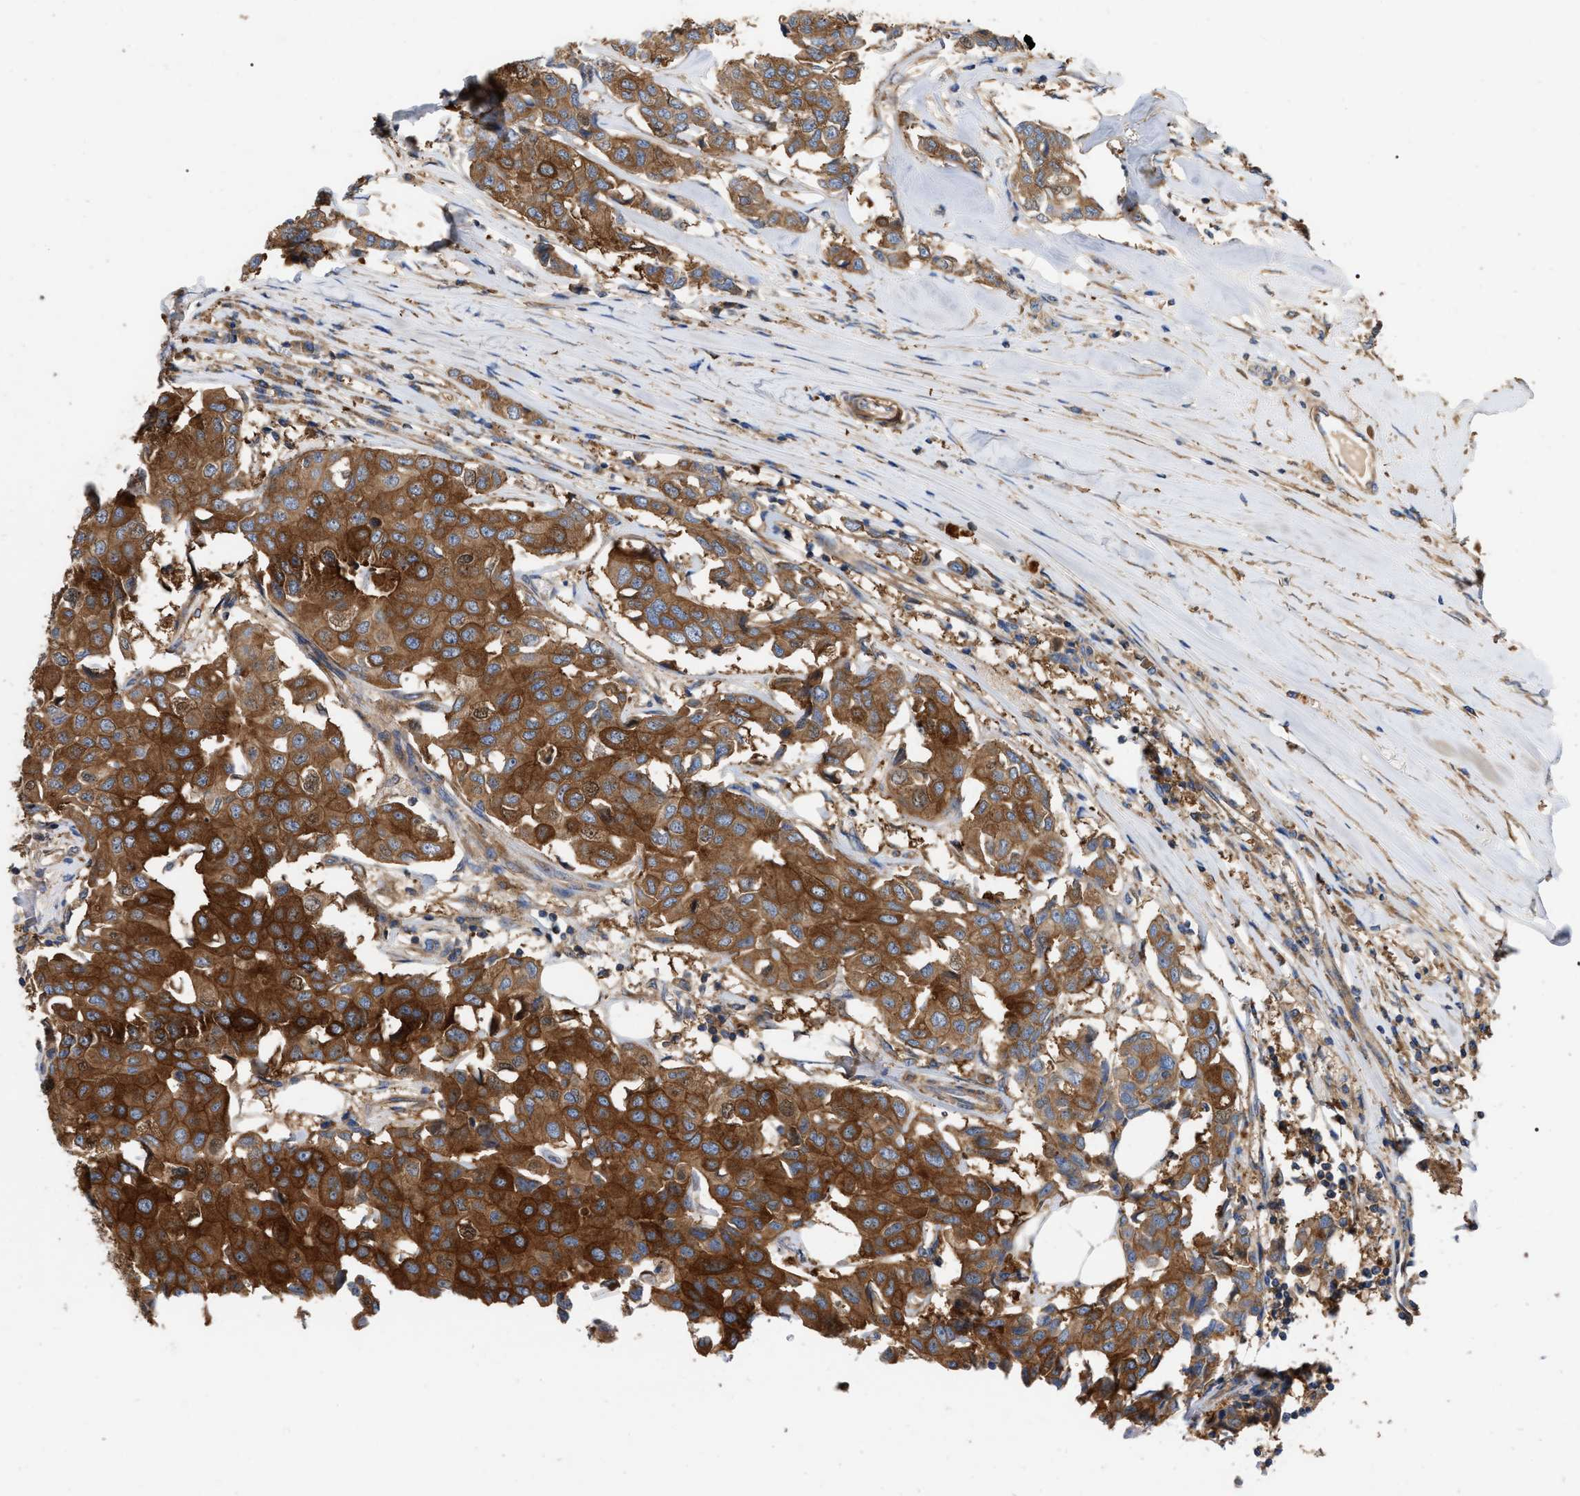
{"staining": {"intensity": "strong", "quantity": ">75%", "location": "cytoplasmic/membranous"}, "tissue": "breast cancer", "cell_type": "Tumor cells", "image_type": "cancer", "snomed": [{"axis": "morphology", "description": "Duct carcinoma"}, {"axis": "topography", "description": "Breast"}], "caption": "IHC photomicrograph of neoplastic tissue: human breast cancer (intraductal carcinoma) stained using immunohistochemistry exhibits high levels of strong protein expression localized specifically in the cytoplasmic/membranous of tumor cells, appearing as a cytoplasmic/membranous brown color.", "gene": "RABEP1", "patient": {"sex": "female", "age": 80}}